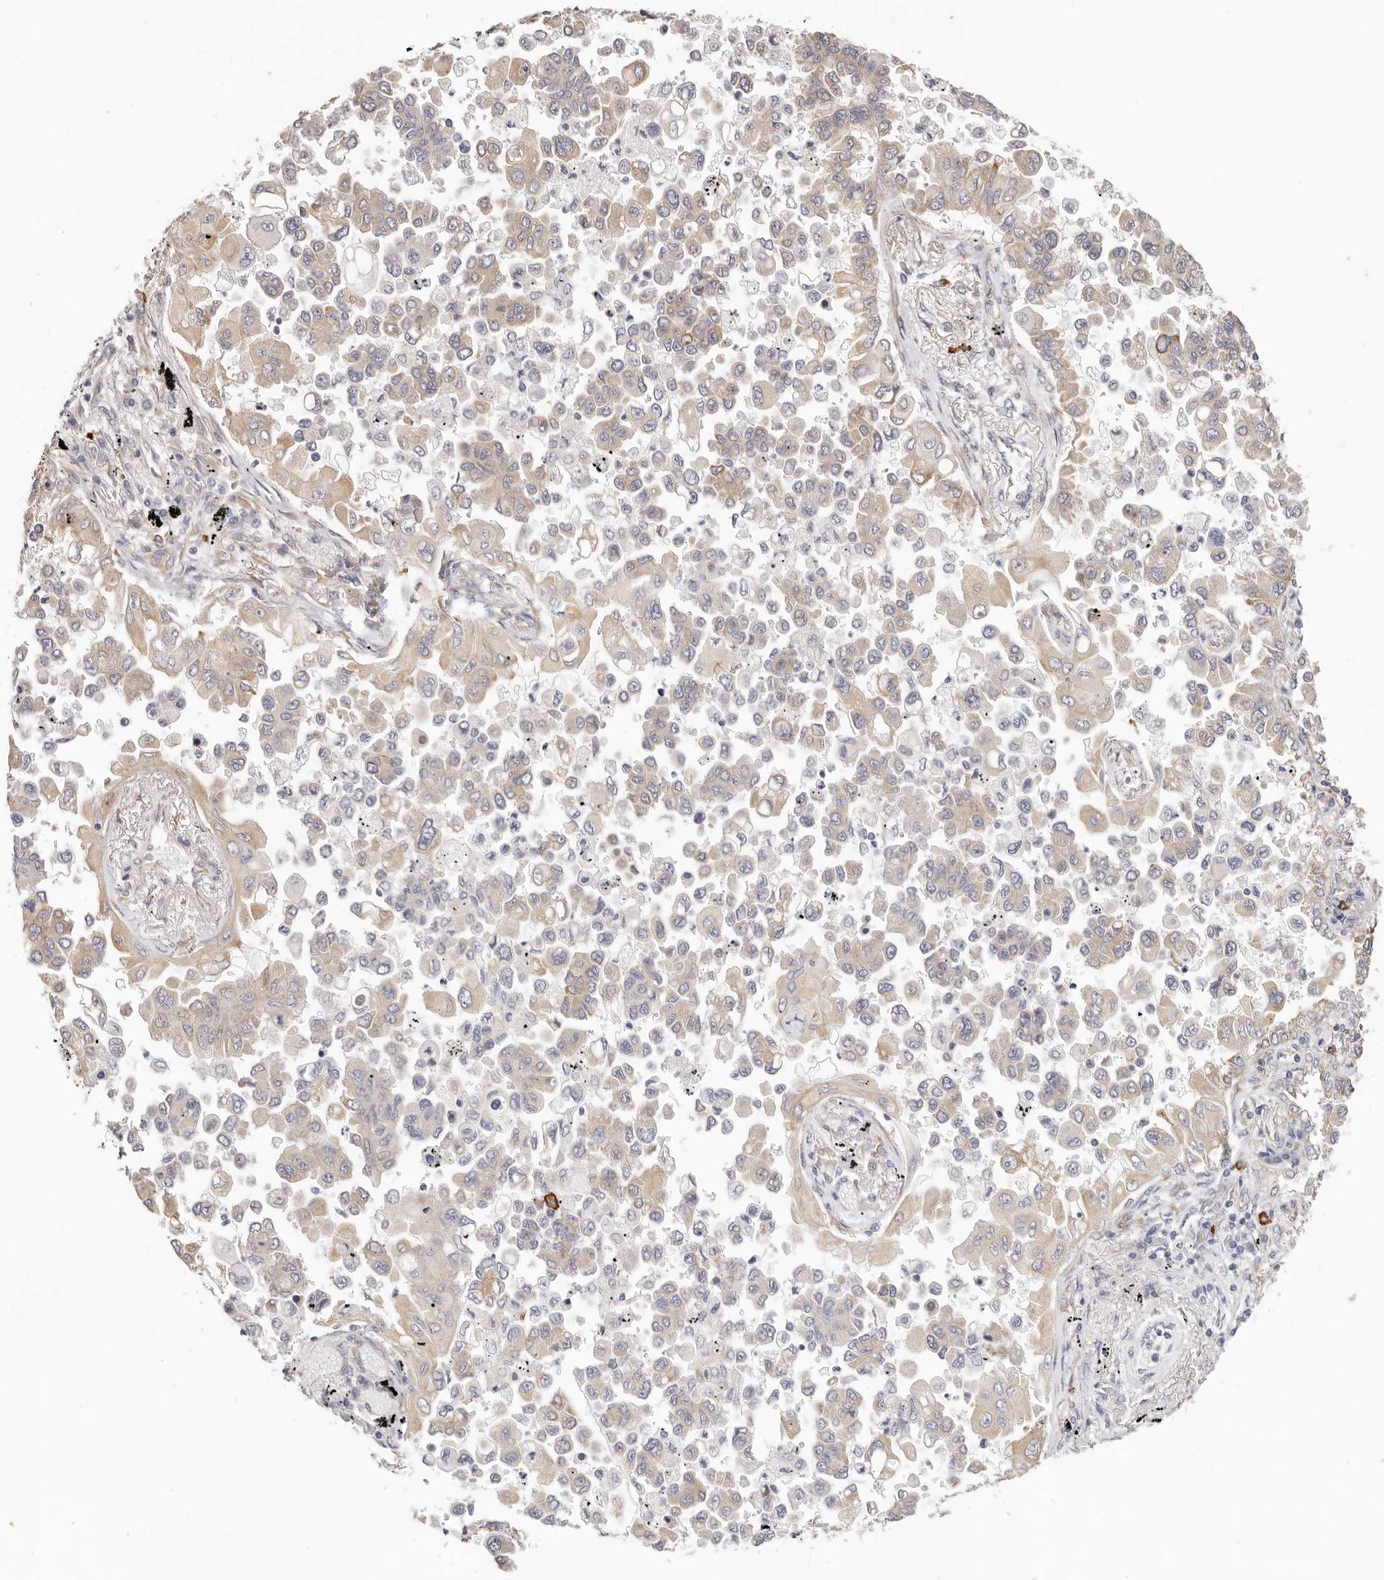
{"staining": {"intensity": "weak", "quantity": ">75%", "location": "cytoplasmic/membranous"}, "tissue": "lung cancer", "cell_type": "Tumor cells", "image_type": "cancer", "snomed": [{"axis": "morphology", "description": "Adenocarcinoma, NOS"}, {"axis": "topography", "description": "Lung"}], "caption": "Immunohistochemical staining of lung cancer (adenocarcinoma) shows weak cytoplasmic/membranous protein staining in about >75% of tumor cells.", "gene": "AFDN", "patient": {"sex": "female", "age": 67}}